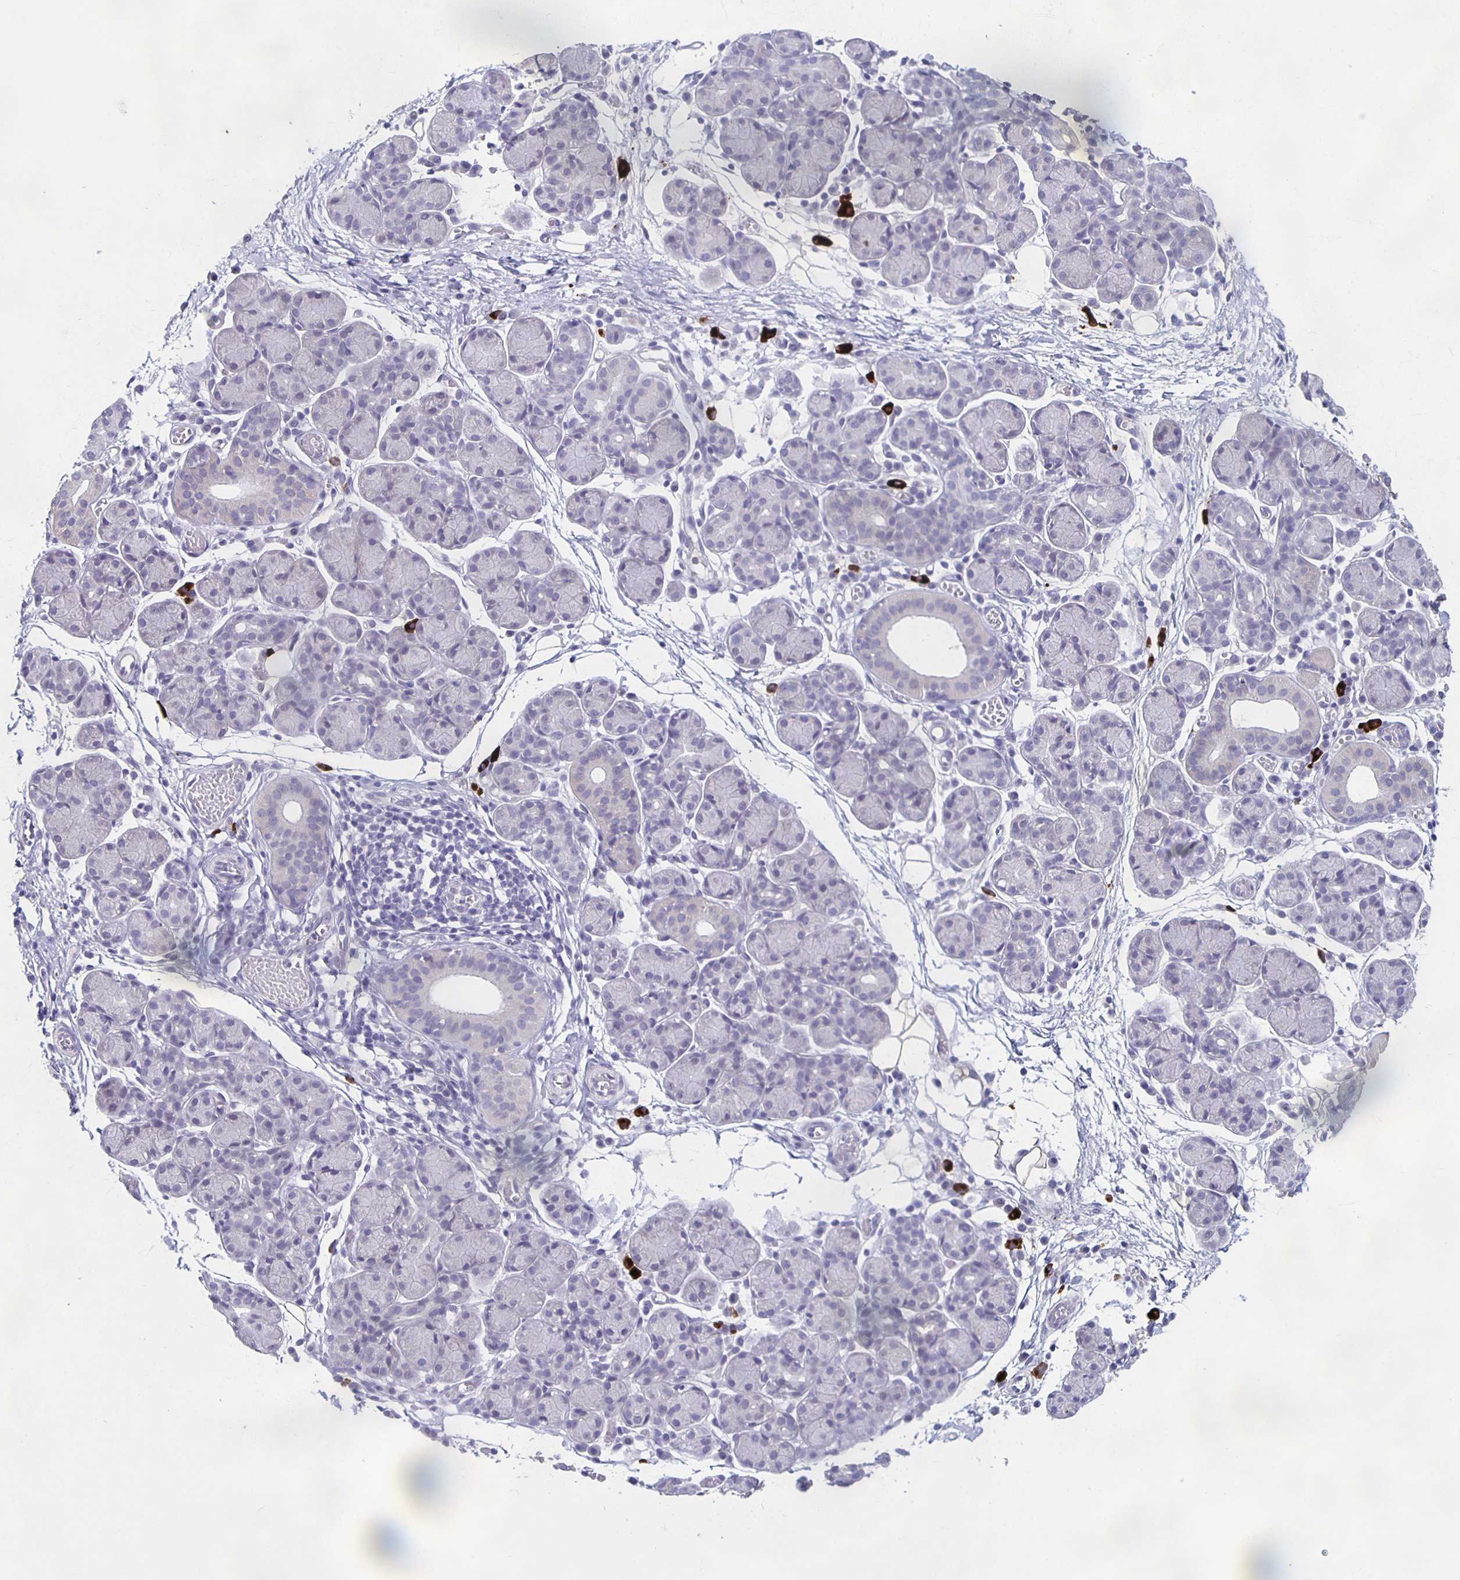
{"staining": {"intensity": "negative", "quantity": "none", "location": "none"}, "tissue": "salivary gland", "cell_type": "Glandular cells", "image_type": "normal", "snomed": [{"axis": "morphology", "description": "Normal tissue, NOS"}, {"axis": "morphology", "description": "Inflammation, NOS"}, {"axis": "topography", "description": "Lymph node"}, {"axis": "topography", "description": "Salivary gland"}], "caption": "This is an immunohistochemistry micrograph of benign human salivary gland. There is no positivity in glandular cells.", "gene": "CARNS1", "patient": {"sex": "male", "age": 3}}